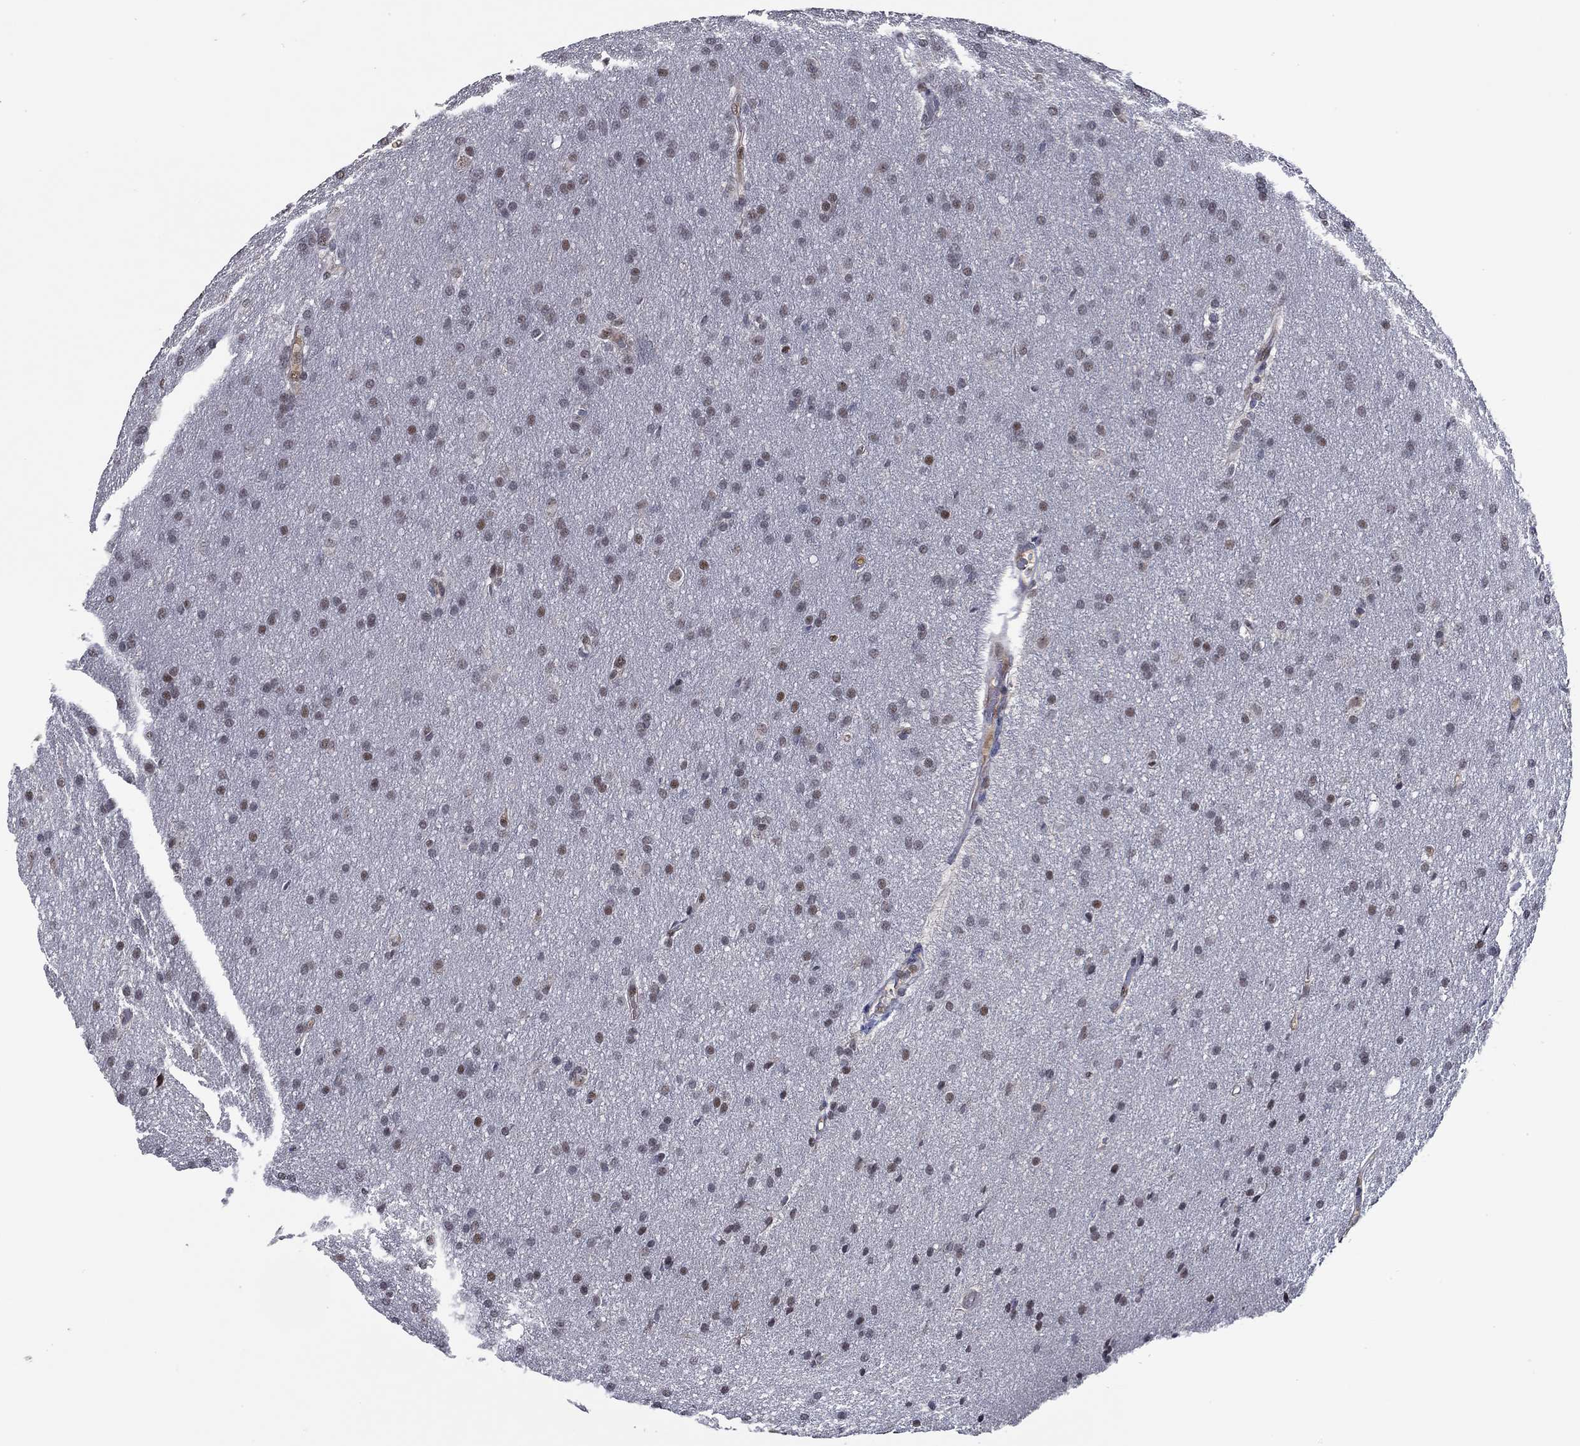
{"staining": {"intensity": "moderate", "quantity": "25%-75%", "location": "nuclear"}, "tissue": "glioma", "cell_type": "Tumor cells", "image_type": "cancer", "snomed": [{"axis": "morphology", "description": "Glioma, malignant, Low grade"}, {"axis": "topography", "description": "Brain"}], "caption": "A brown stain shows moderate nuclear positivity of a protein in human glioma tumor cells. (DAB IHC with brightfield microscopy, high magnification).", "gene": "GATA2", "patient": {"sex": "female", "age": 32}}